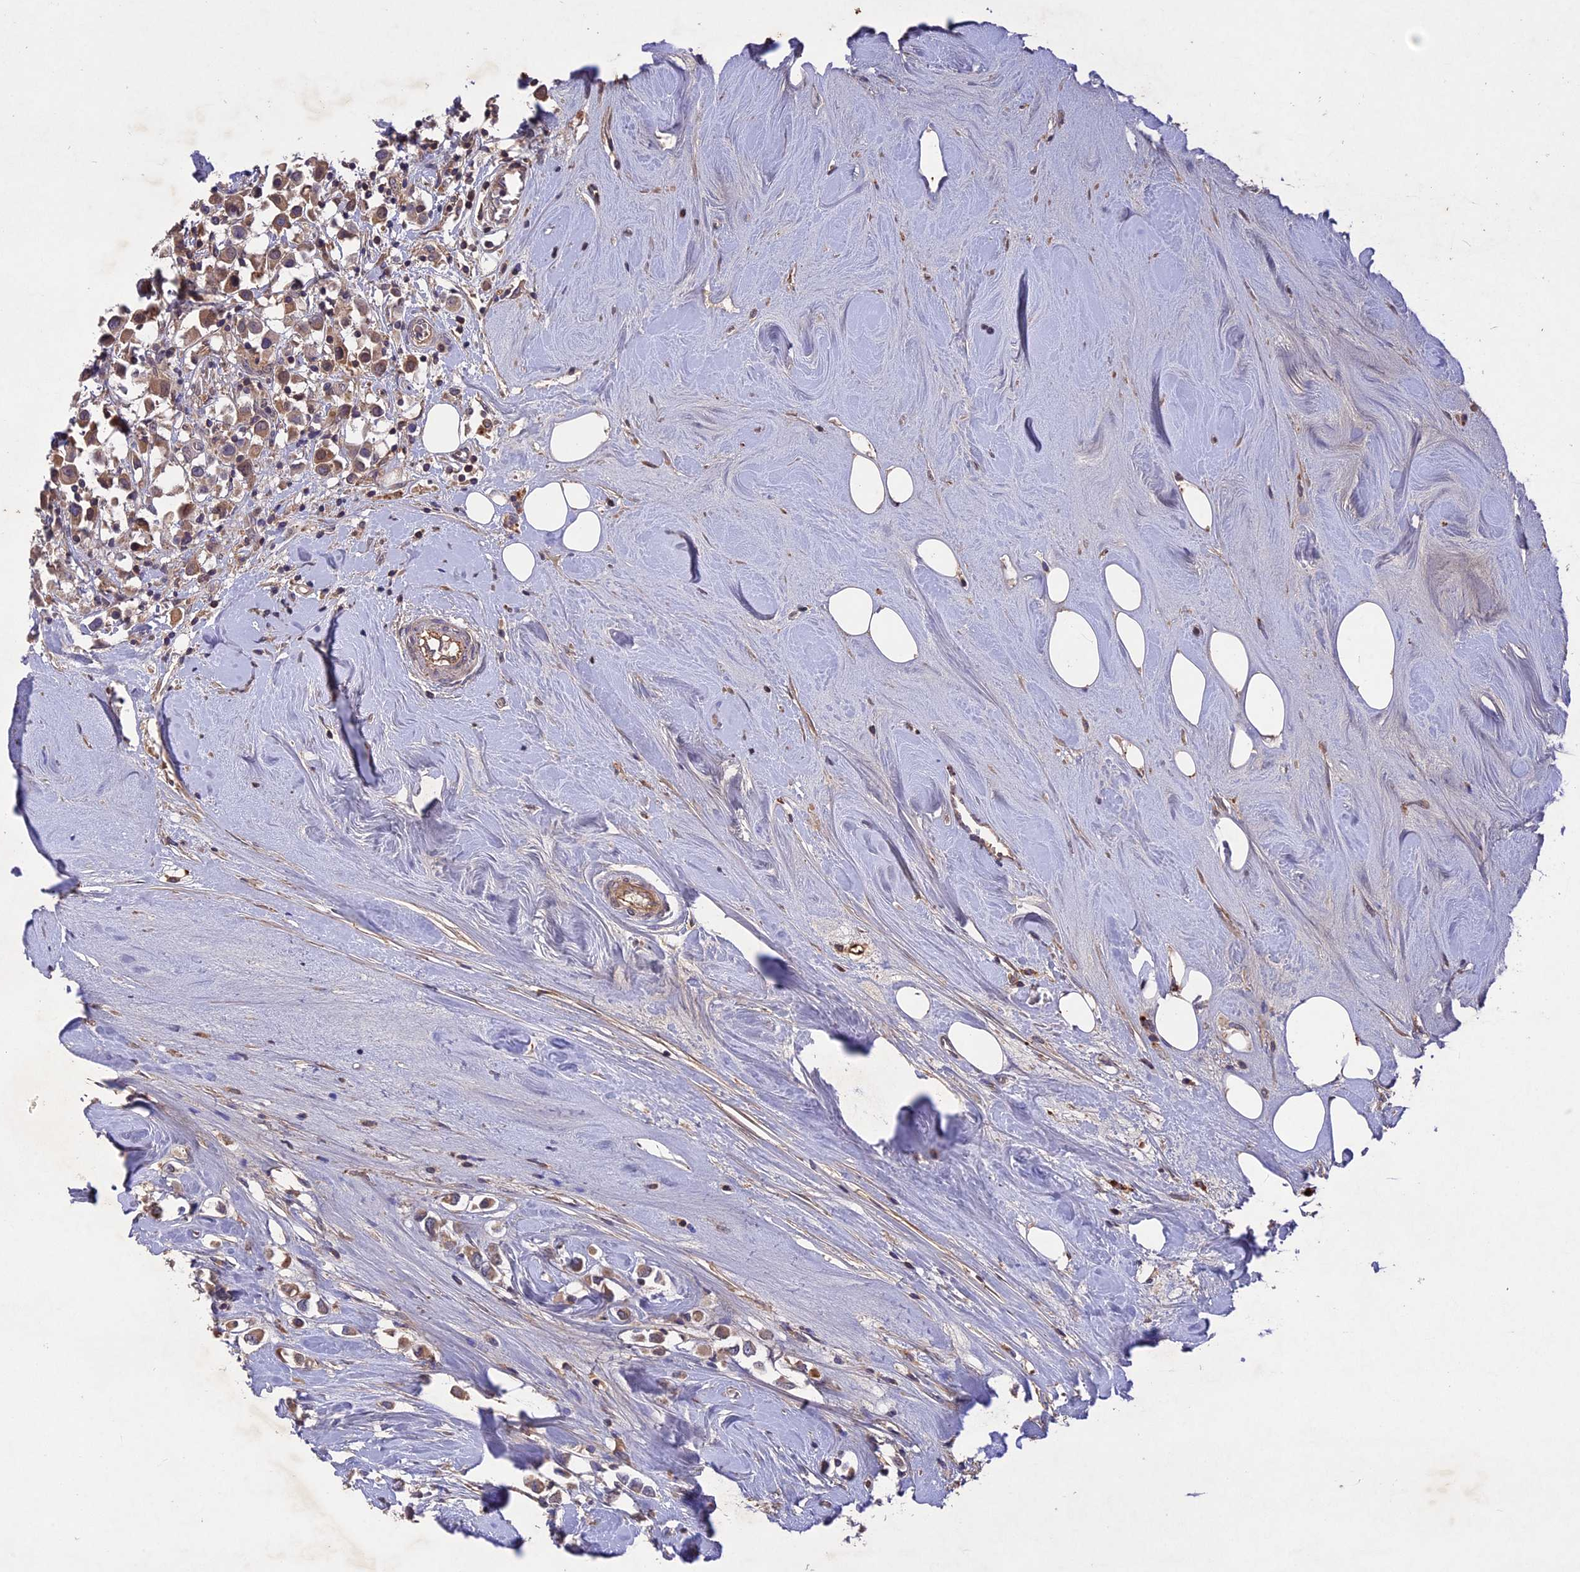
{"staining": {"intensity": "moderate", "quantity": ">75%", "location": "cytoplasmic/membranous"}, "tissue": "breast cancer", "cell_type": "Tumor cells", "image_type": "cancer", "snomed": [{"axis": "morphology", "description": "Duct carcinoma"}, {"axis": "topography", "description": "Breast"}], "caption": "High-power microscopy captured an immunohistochemistry (IHC) photomicrograph of breast cancer (intraductal carcinoma), revealing moderate cytoplasmic/membranous positivity in approximately >75% of tumor cells.", "gene": "ADO", "patient": {"sex": "female", "age": 61}}